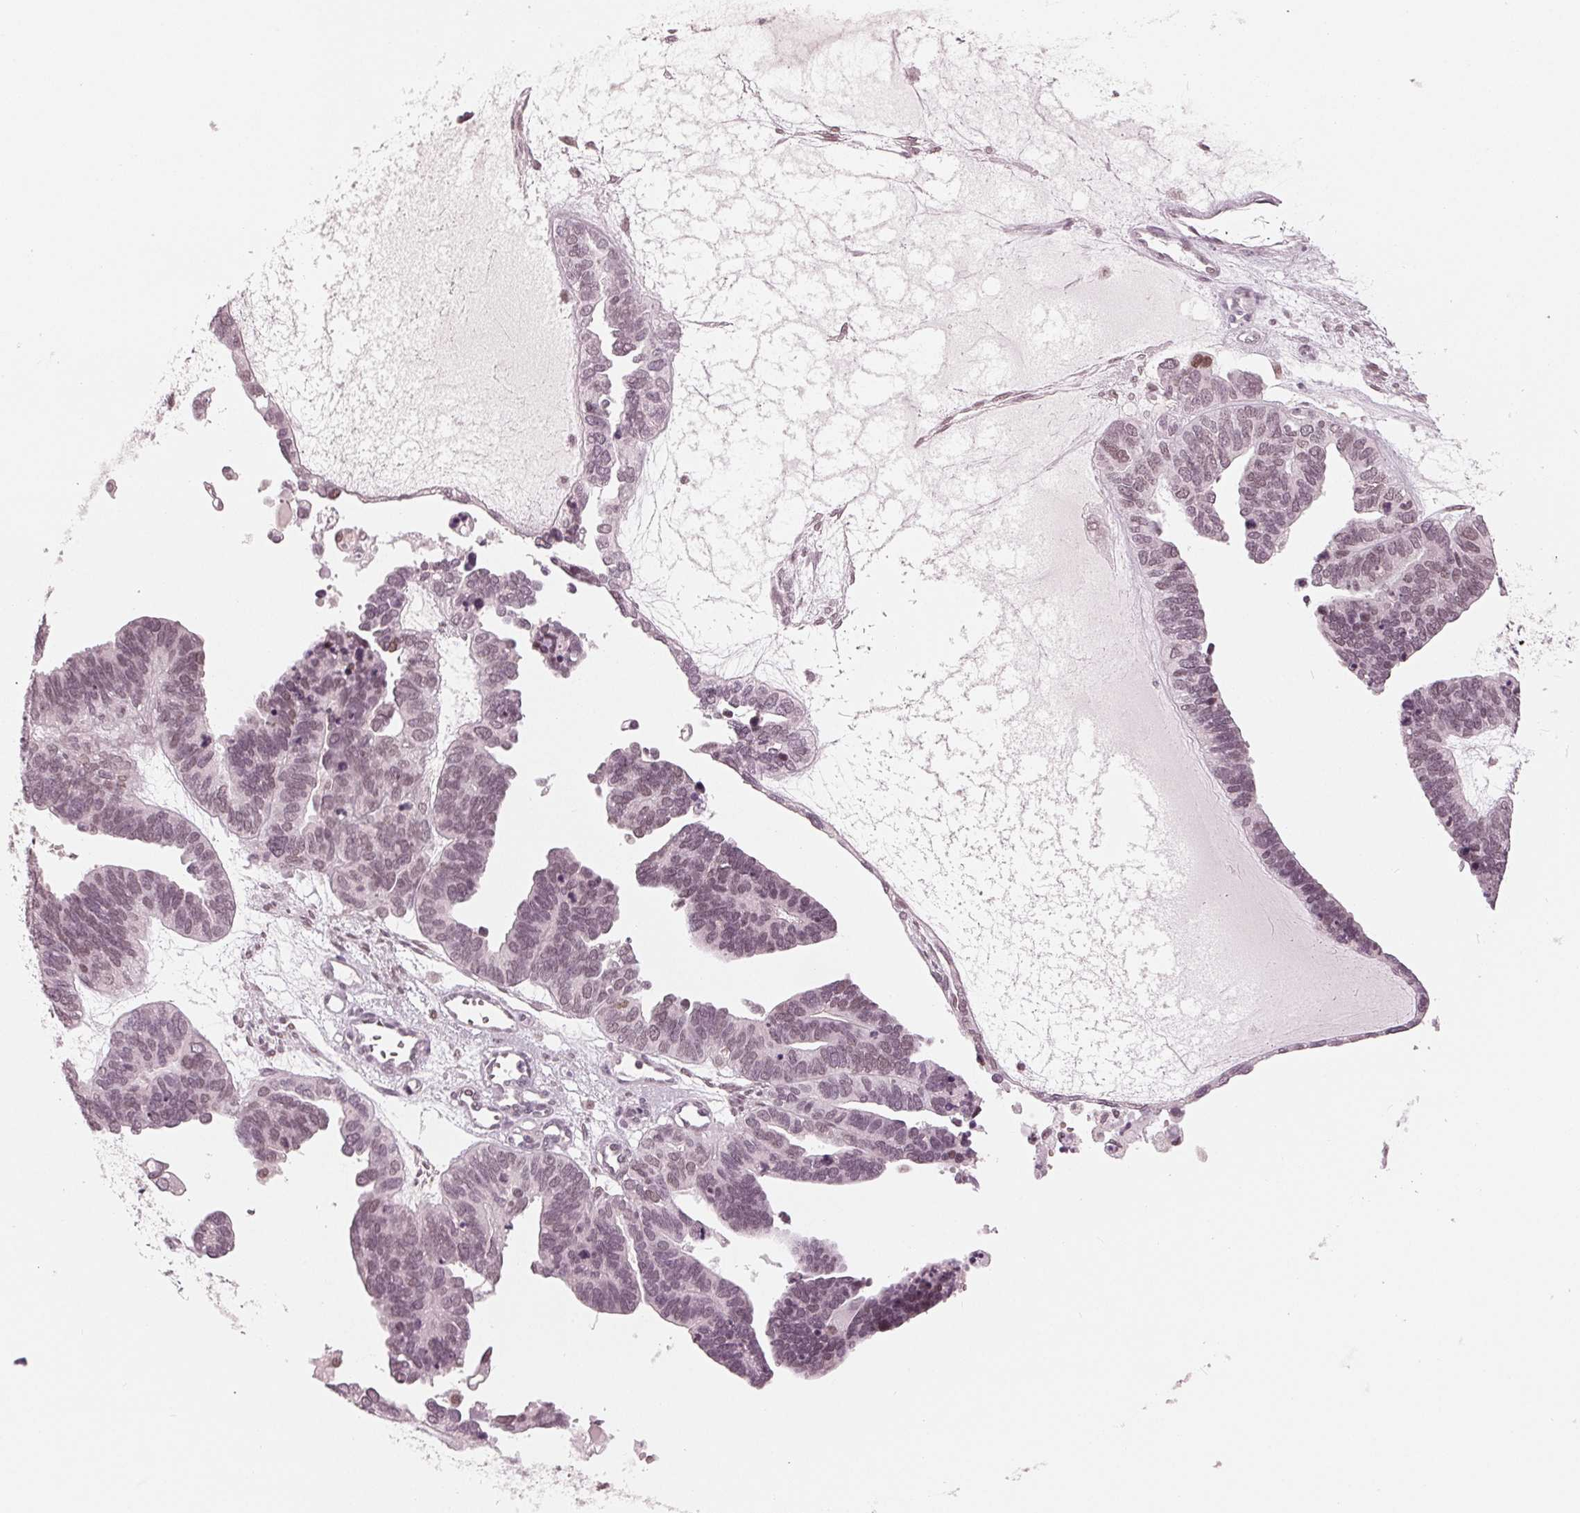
{"staining": {"intensity": "weak", "quantity": "25%-75%", "location": "nuclear"}, "tissue": "ovarian cancer", "cell_type": "Tumor cells", "image_type": "cancer", "snomed": [{"axis": "morphology", "description": "Cystadenocarcinoma, serous, NOS"}, {"axis": "topography", "description": "Ovary"}], "caption": "The micrograph reveals a brown stain indicating the presence of a protein in the nuclear of tumor cells in ovarian cancer.", "gene": "DNMT3L", "patient": {"sex": "female", "age": 51}}